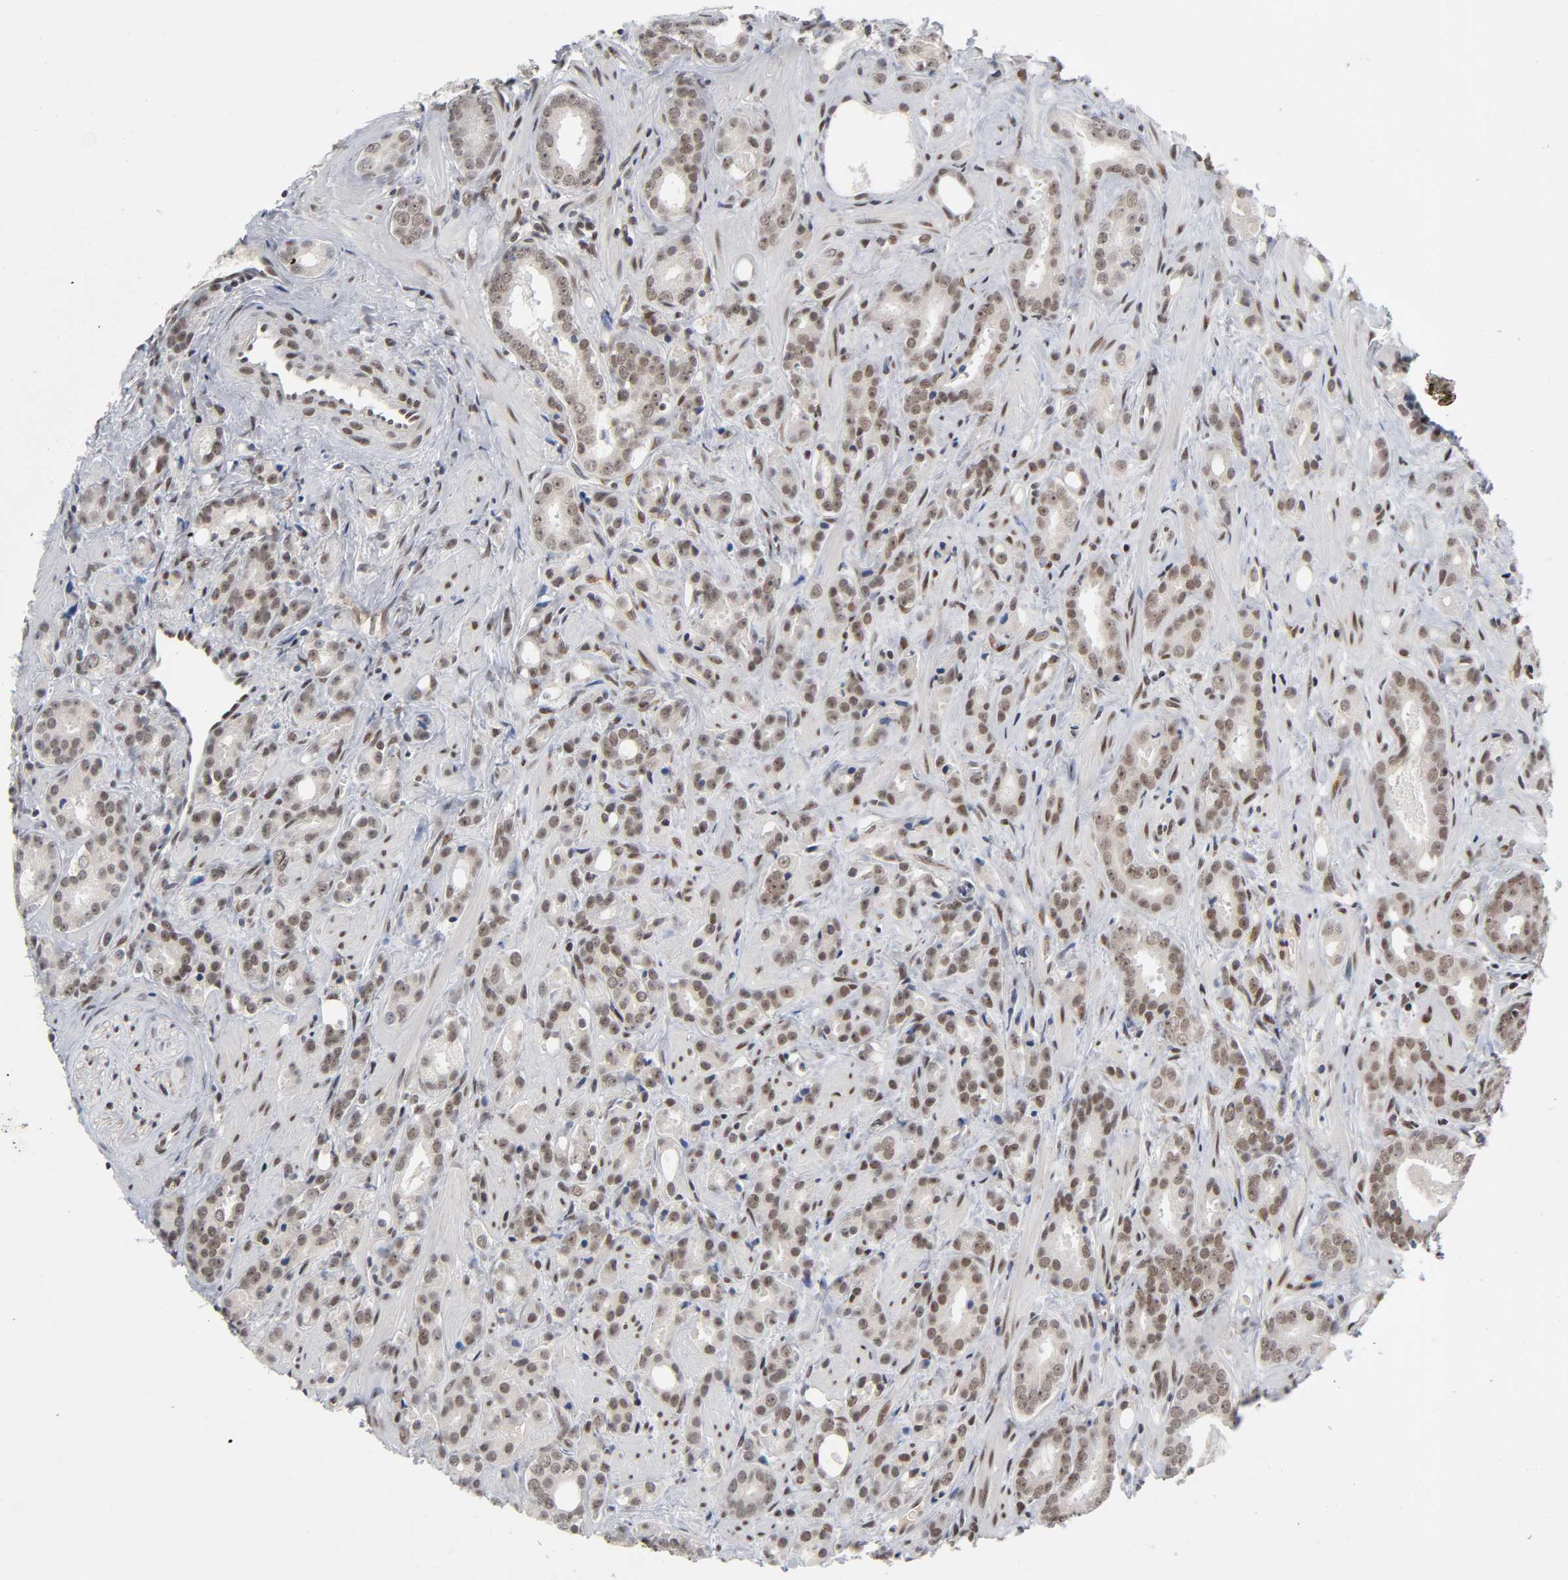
{"staining": {"intensity": "moderate", "quantity": ">75%", "location": "cytoplasmic/membranous,nuclear"}, "tissue": "prostate cancer", "cell_type": "Tumor cells", "image_type": "cancer", "snomed": [{"axis": "morphology", "description": "Adenocarcinoma, Low grade"}, {"axis": "topography", "description": "Prostate"}], "caption": "Immunohistochemical staining of human adenocarcinoma (low-grade) (prostate) reveals medium levels of moderate cytoplasmic/membranous and nuclear positivity in approximately >75% of tumor cells. (DAB = brown stain, brightfield microscopy at high magnification).", "gene": "ZNF384", "patient": {"sex": "male", "age": 57}}